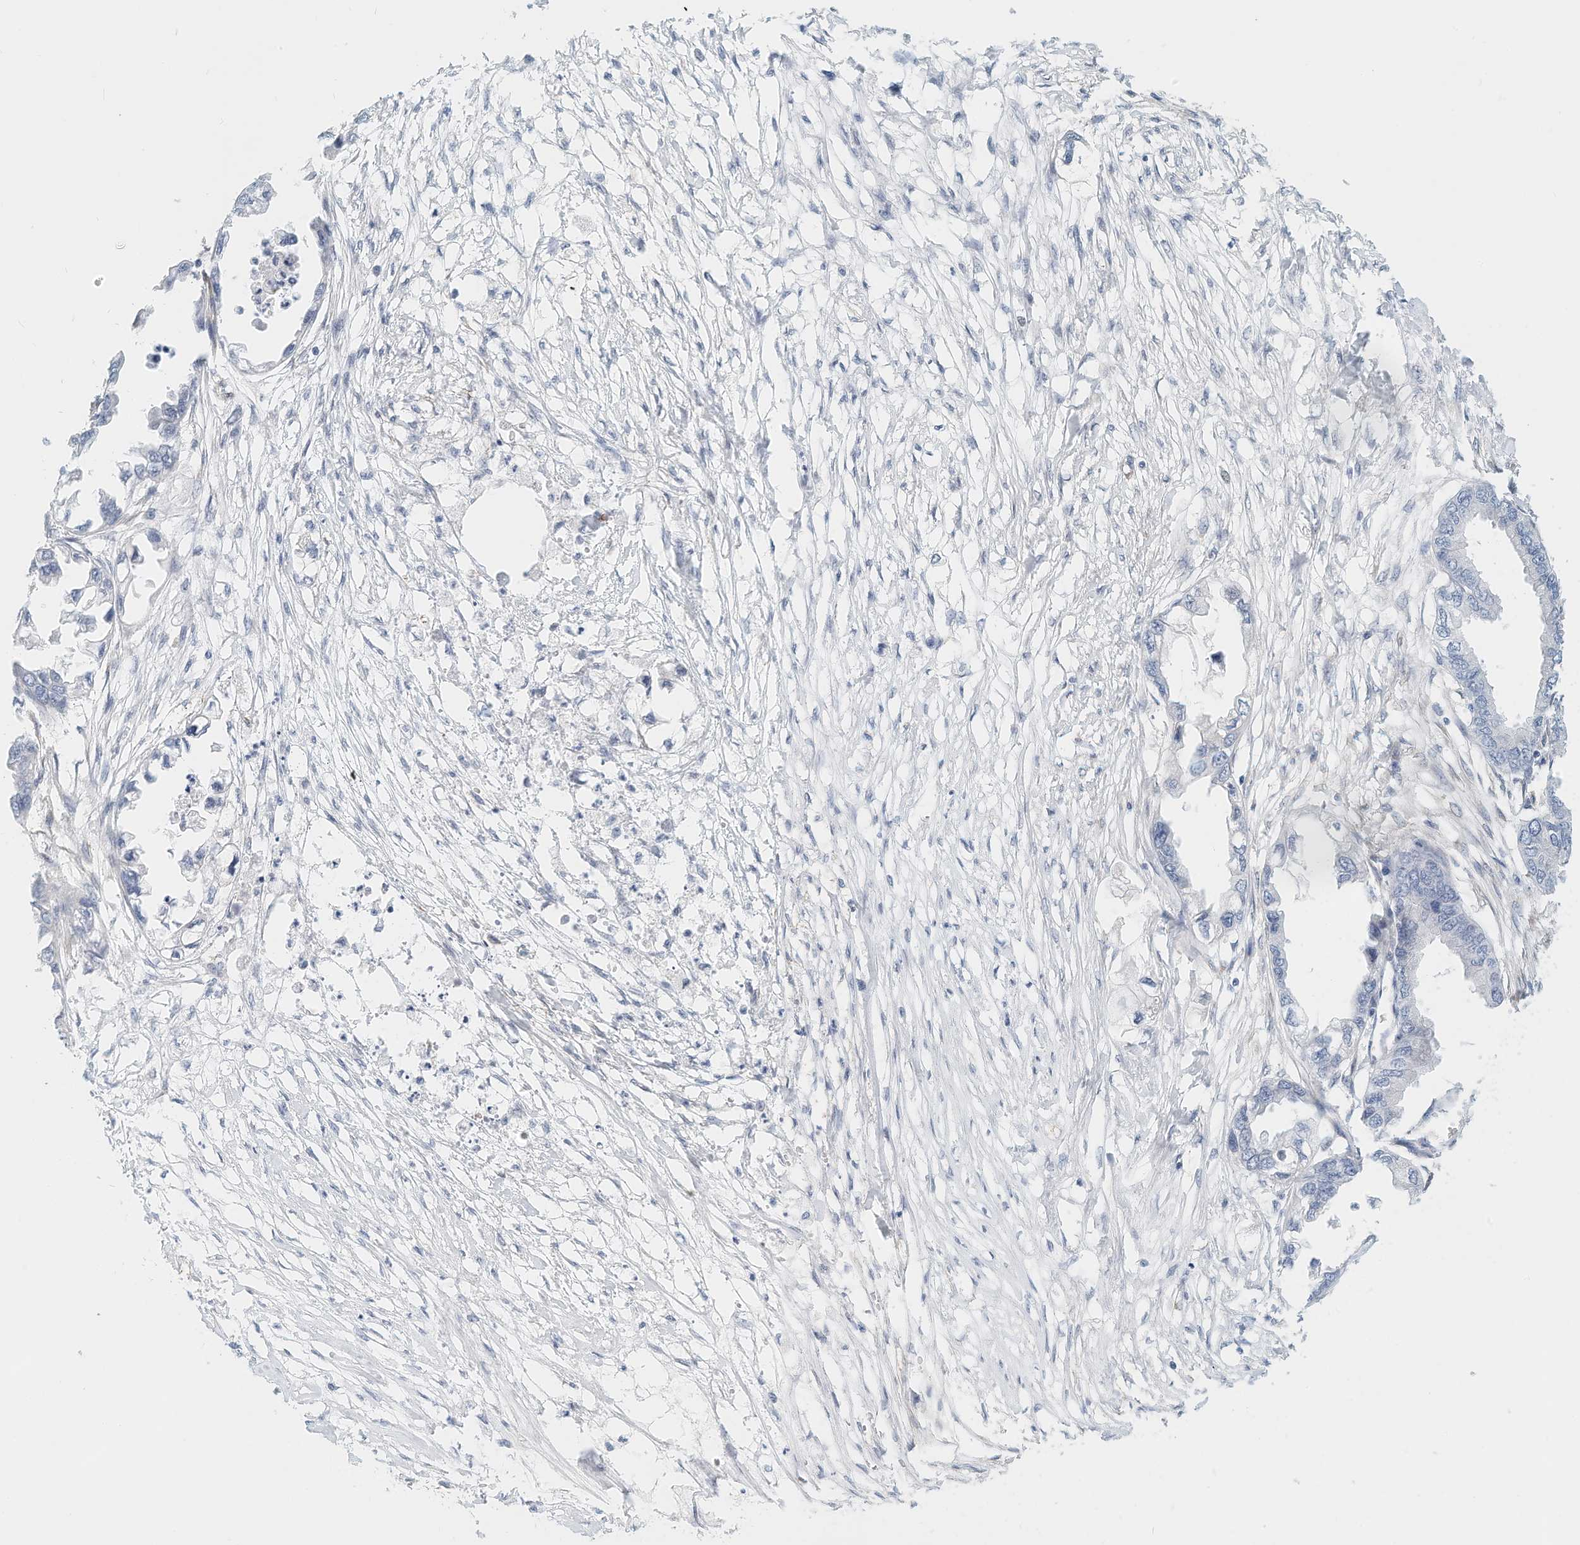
{"staining": {"intensity": "negative", "quantity": "none", "location": "none"}, "tissue": "endometrial cancer", "cell_type": "Tumor cells", "image_type": "cancer", "snomed": [{"axis": "morphology", "description": "Adenocarcinoma, NOS"}, {"axis": "morphology", "description": "Adenocarcinoma, metastatic, NOS"}, {"axis": "topography", "description": "Adipose tissue"}, {"axis": "topography", "description": "Endometrium"}], "caption": "Protein analysis of endometrial cancer (metastatic adenocarcinoma) displays no significant expression in tumor cells.", "gene": "ARHGAP28", "patient": {"sex": "female", "age": 67}}